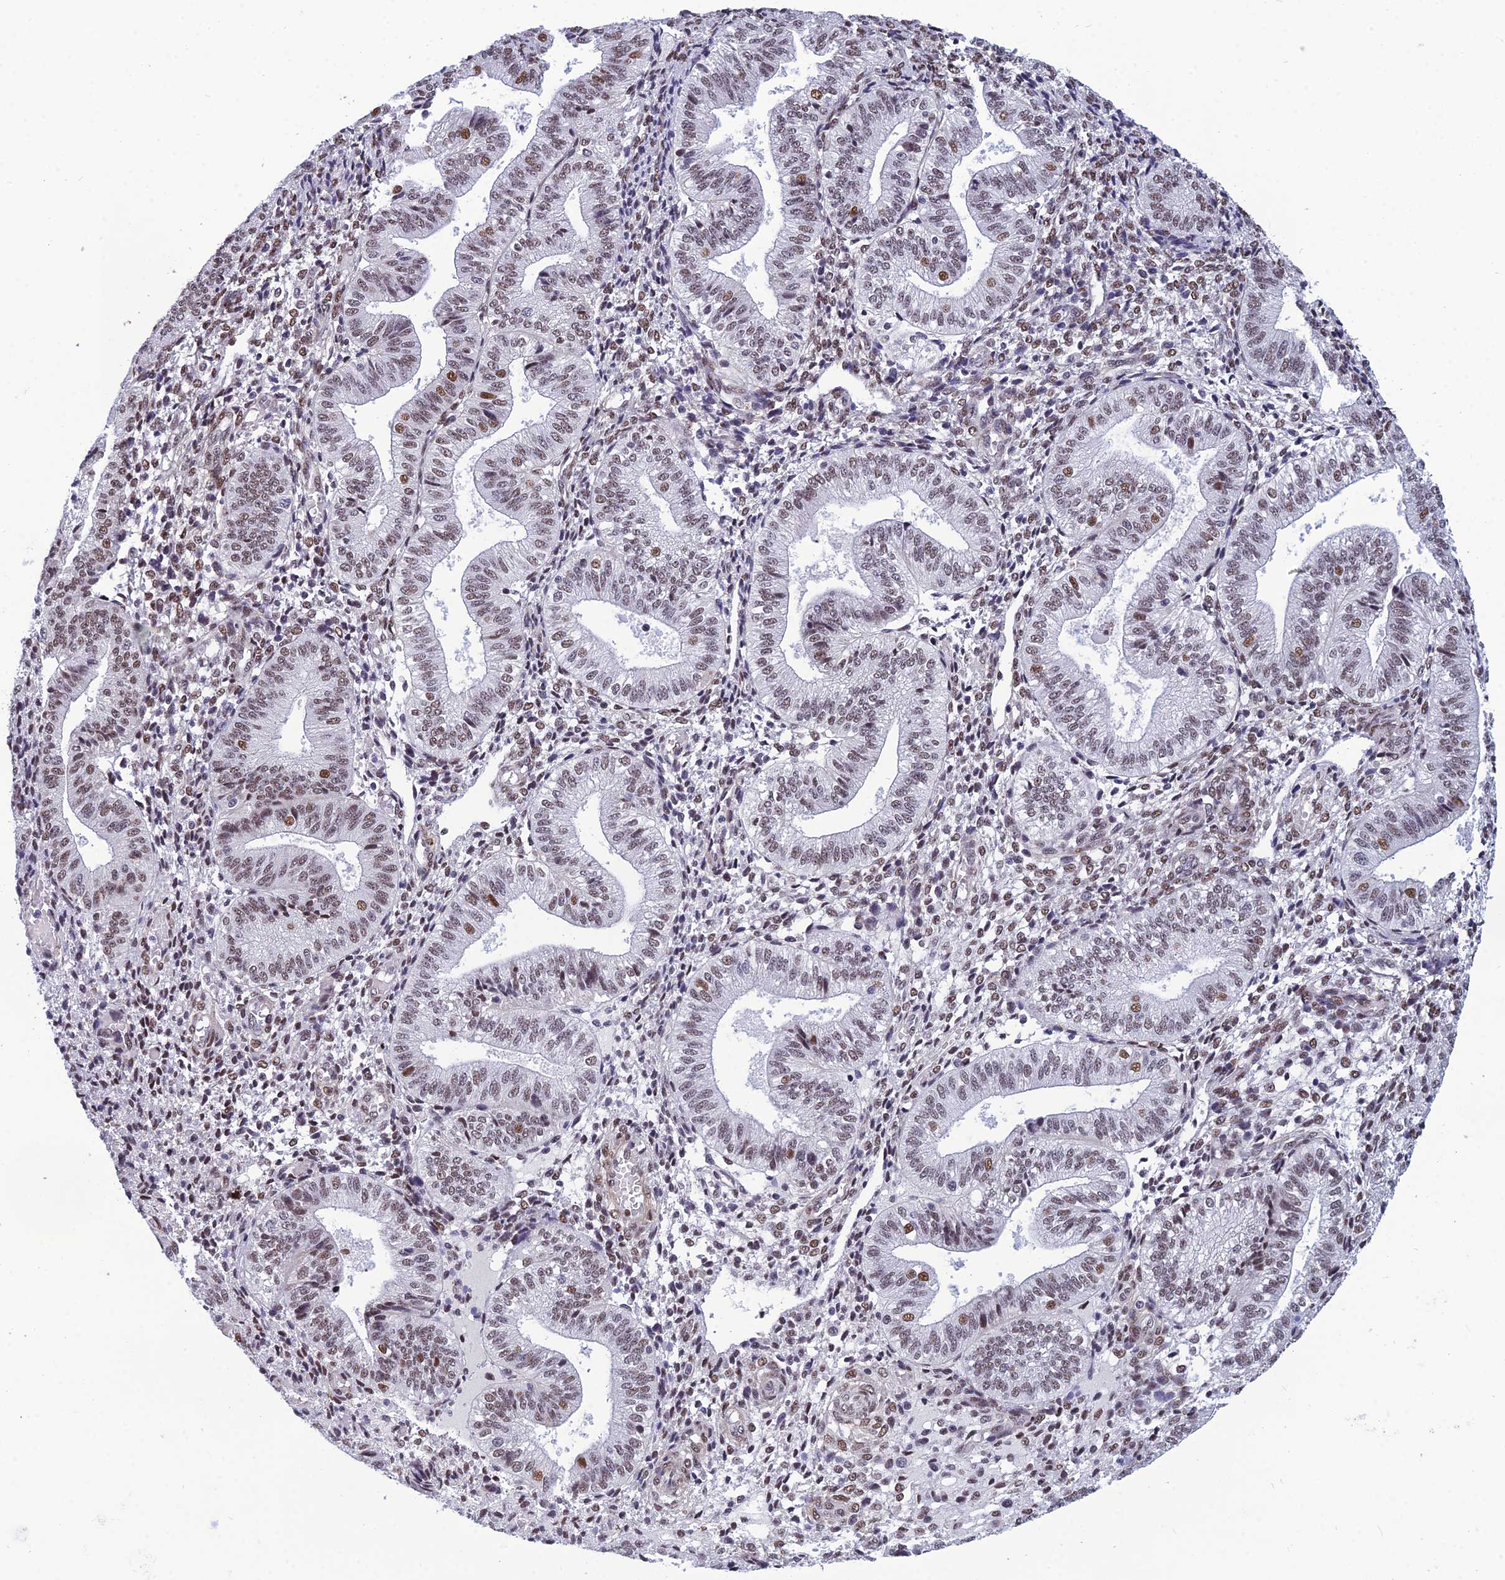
{"staining": {"intensity": "moderate", "quantity": "<25%", "location": "nuclear"}, "tissue": "endometrium", "cell_type": "Cells in endometrial stroma", "image_type": "normal", "snomed": [{"axis": "morphology", "description": "Normal tissue, NOS"}, {"axis": "topography", "description": "Endometrium"}], "caption": "Protein staining shows moderate nuclear positivity in approximately <25% of cells in endometrial stroma in benign endometrium.", "gene": "RSRC1", "patient": {"sex": "female", "age": 34}}